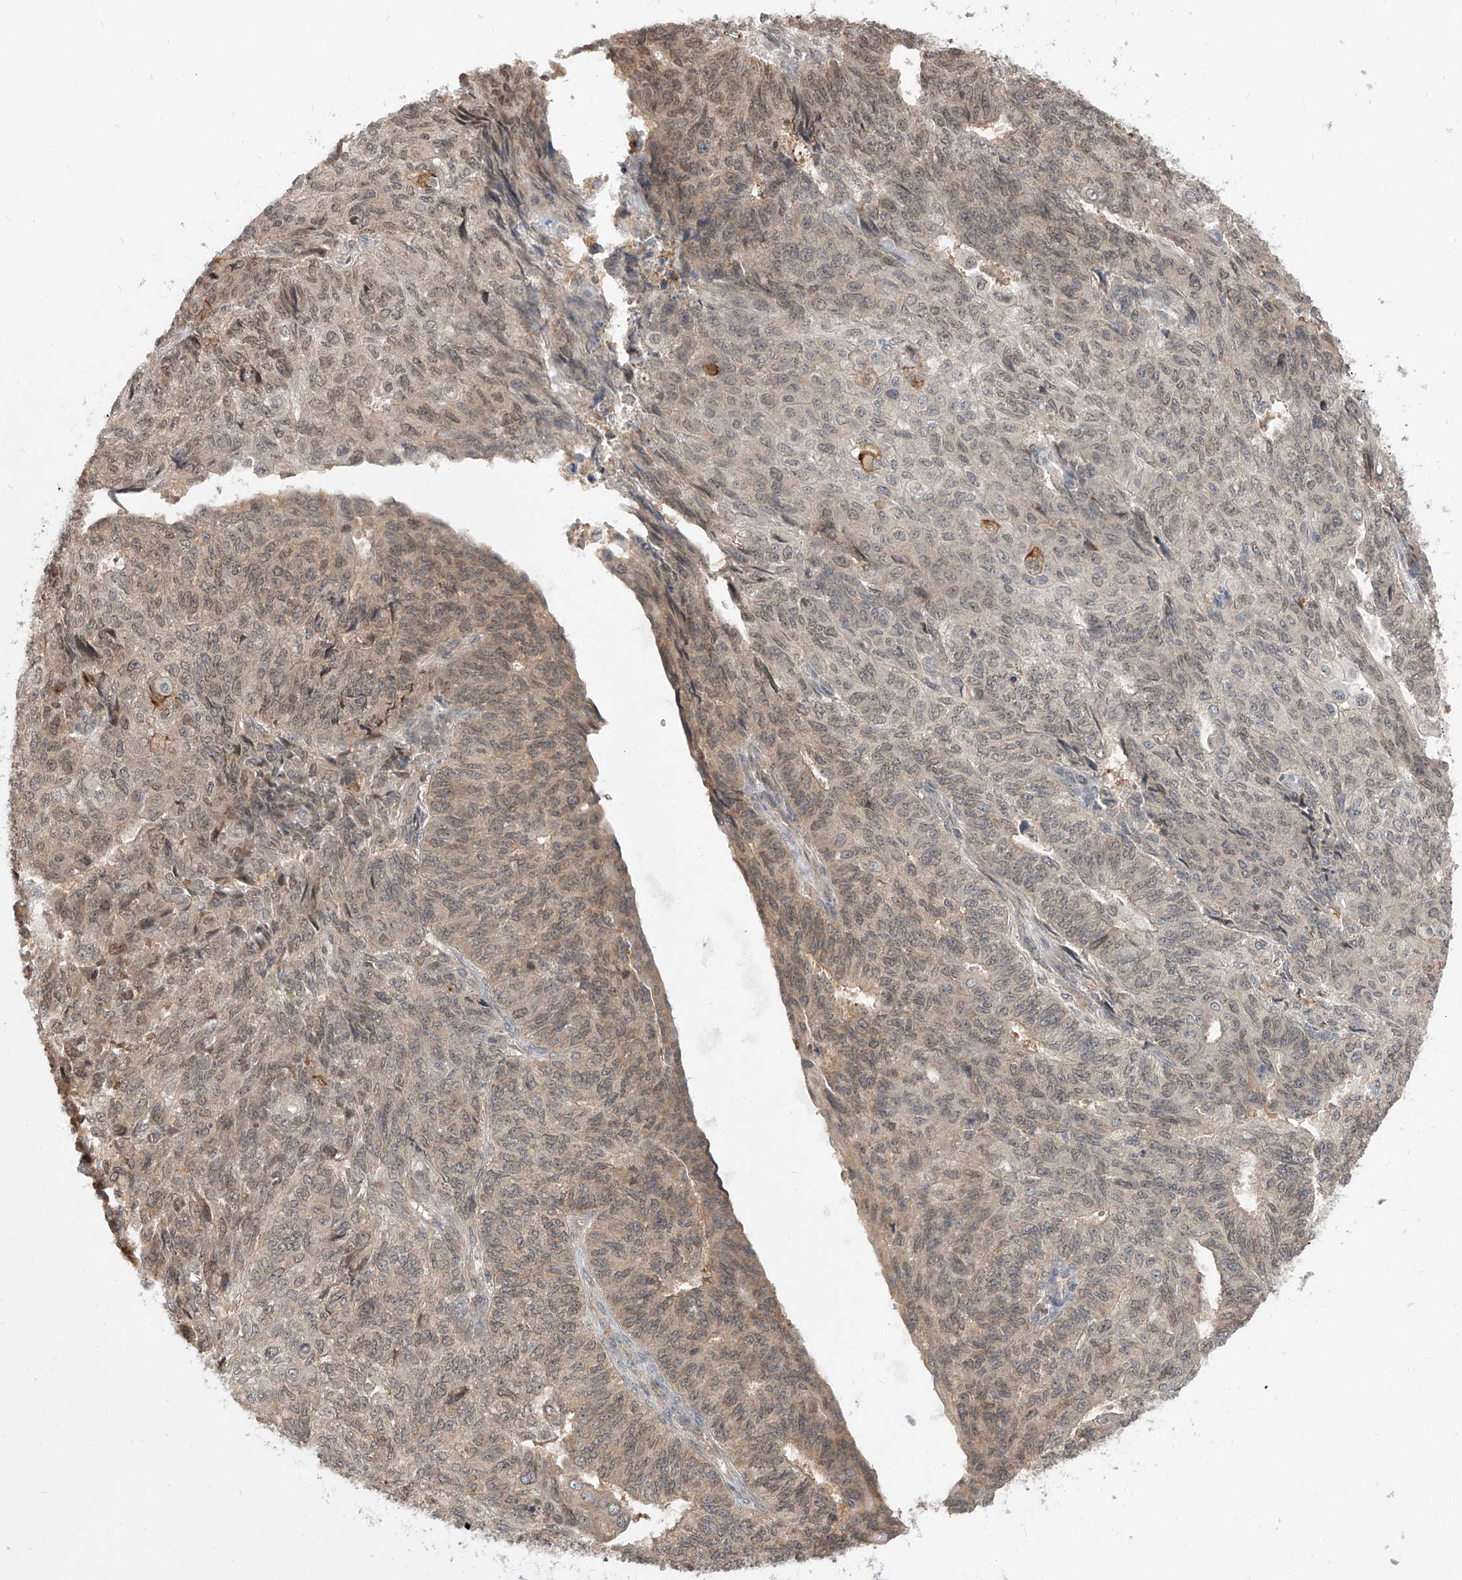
{"staining": {"intensity": "weak", "quantity": ">75%", "location": "cytoplasmic/membranous,nuclear"}, "tissue": "endometrial cancer", "cell_type": "Tumor cells", "image_type": "cancer", "snomed": [{"axis": "morphology", "description": "Adenocarcinoma, NOS"}, {"axis": "topography", "description": "Endometrium"}], "caption": "Protein expression analysis of adenocarcinoma (endometrial) reveals weak cytoplasmic/membranous and nuclear staining in approximately >75% of tumor cells.", "gene": "DIRAS3", "patient": {"sex": "female", "age": 32}}